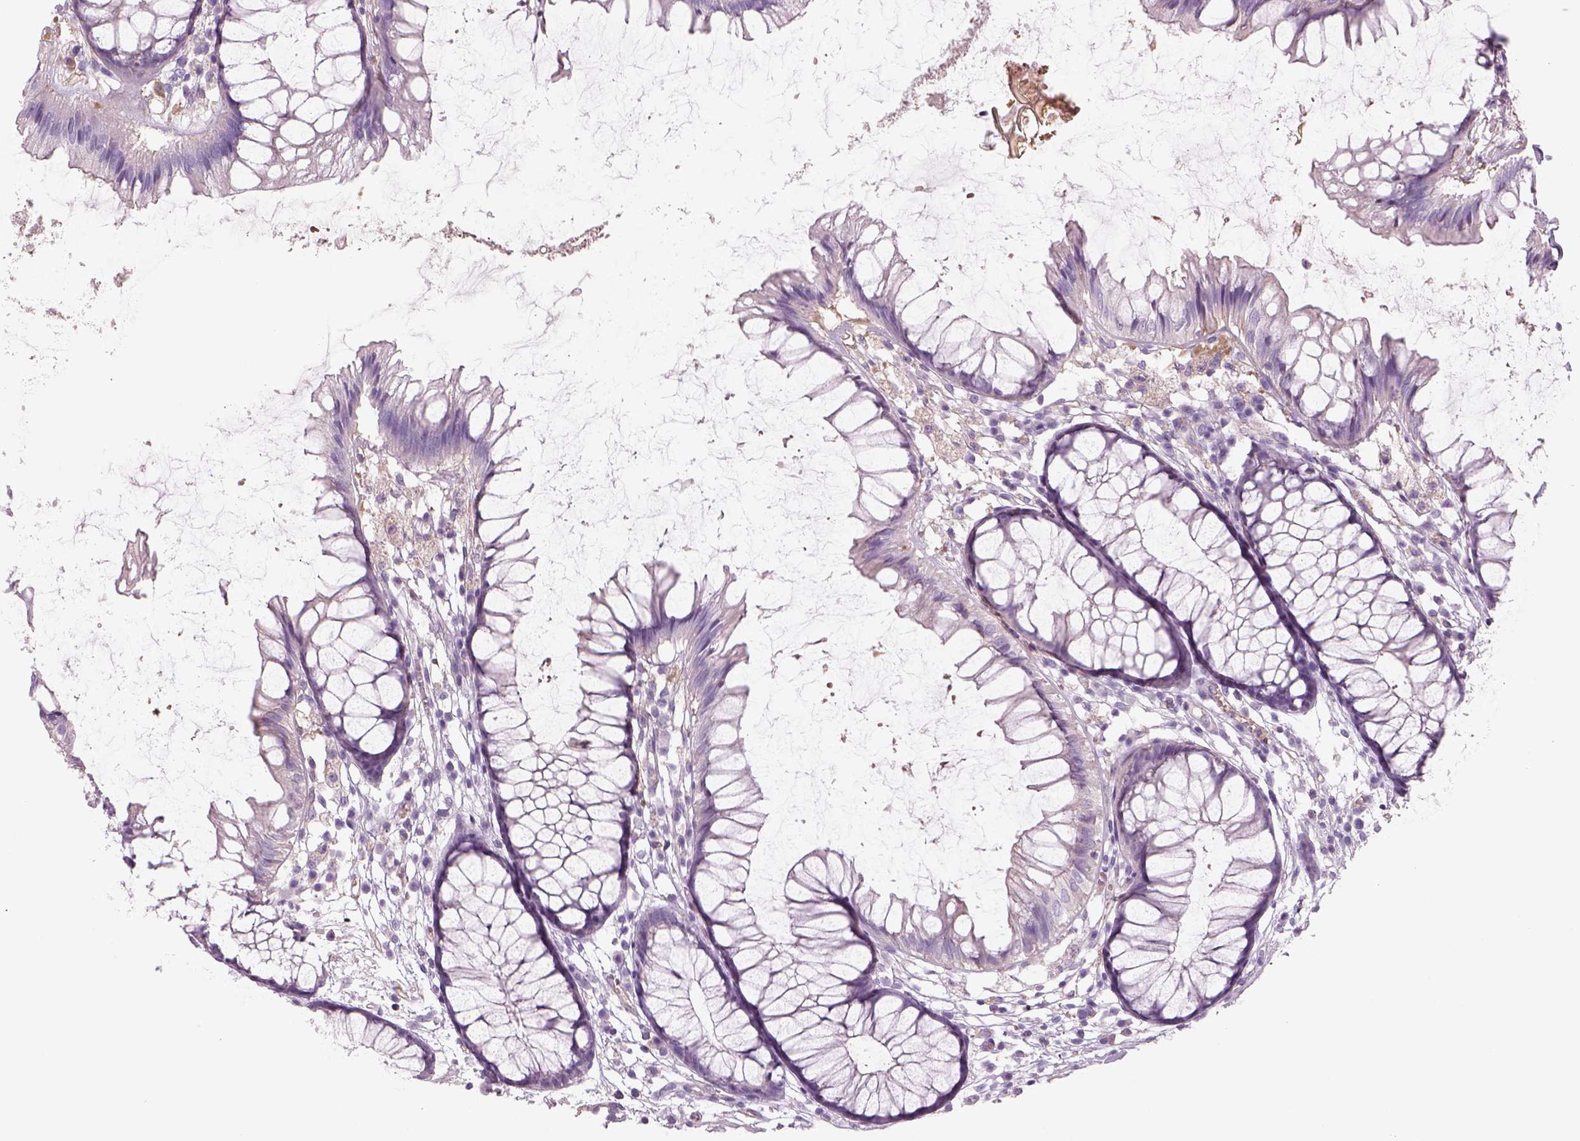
{"staining": {"intensity": "negative", "quantity": "none", "location": "none"}, "tissue": "colon", "cell_type": "Endothelial cells", "image_type": "normal", "snomed": [{"axis": "morphology", "description": "Normal tissue, NOS"}, {"axis": "morphology", "description": "Adenocarcinoma, NOS"}, {"axis": "topography", "description": "Colon"}], "caption": "Histopathology image shows no protein staining in endothelial cells of unremarkable colon. (DAB IHC with hematoxylin counter stain).", "gene": "SLC1A7", "patient": {"sex": "male", "age": 65}}